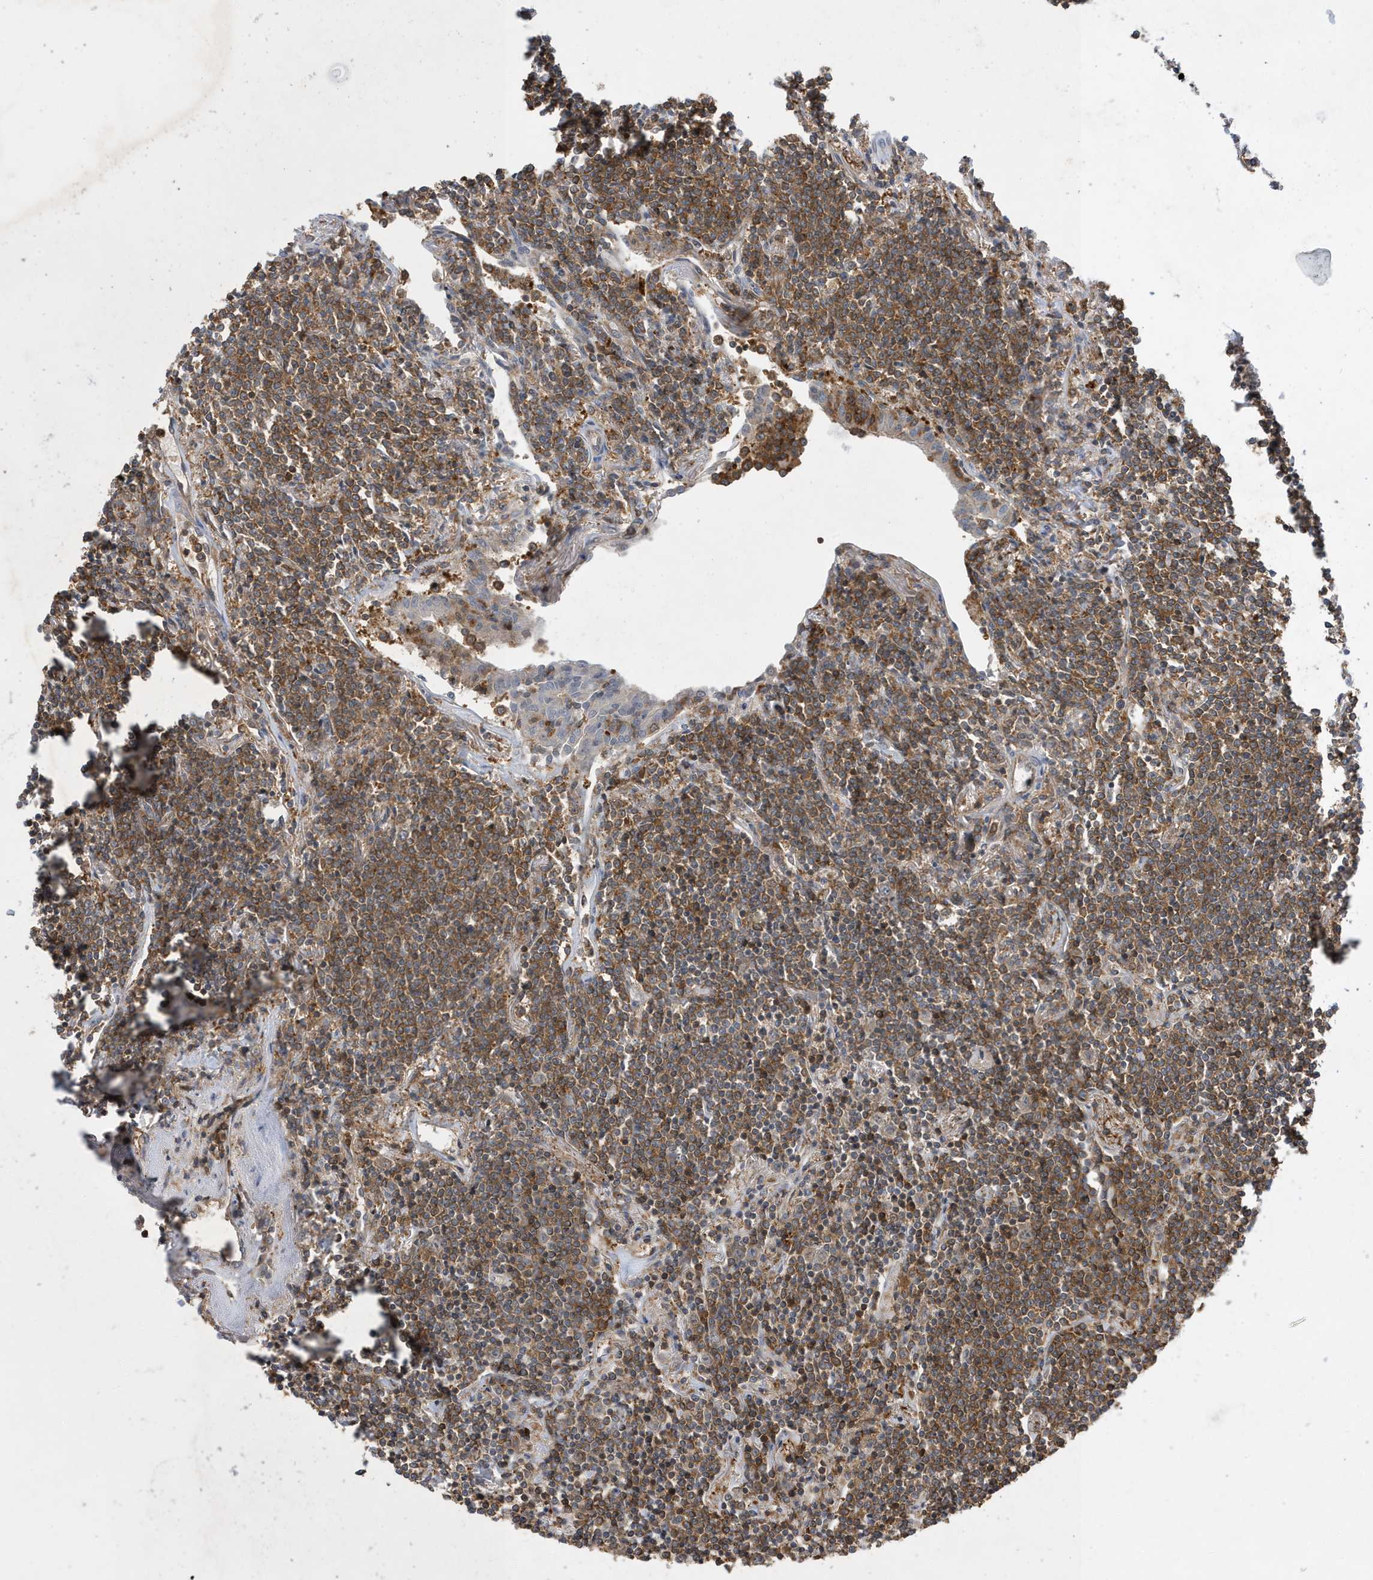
{"staining": {"intensity": "moderate", "quantity": ">75%", "location": "cytoplasmic/membranous"}, "tissue": "lymphoma", "cell_type": "Tumor cells", "image_type": "cancer", "snomed": [{"axis": "morphology", "description": "Malignant lymphoma, non-Hodgkin's type, Low grade"}, {"axis": "topography", "description": "Lung"}], "caption": "Low-grade malignant lymphoma, non-Hodgkin's type stained for a protein reveals moderate cytoplasmic/membranous positivity in tumor cells.", "gene": "LAPTM4A", "patient": {"sex": "female", "age": 71}}